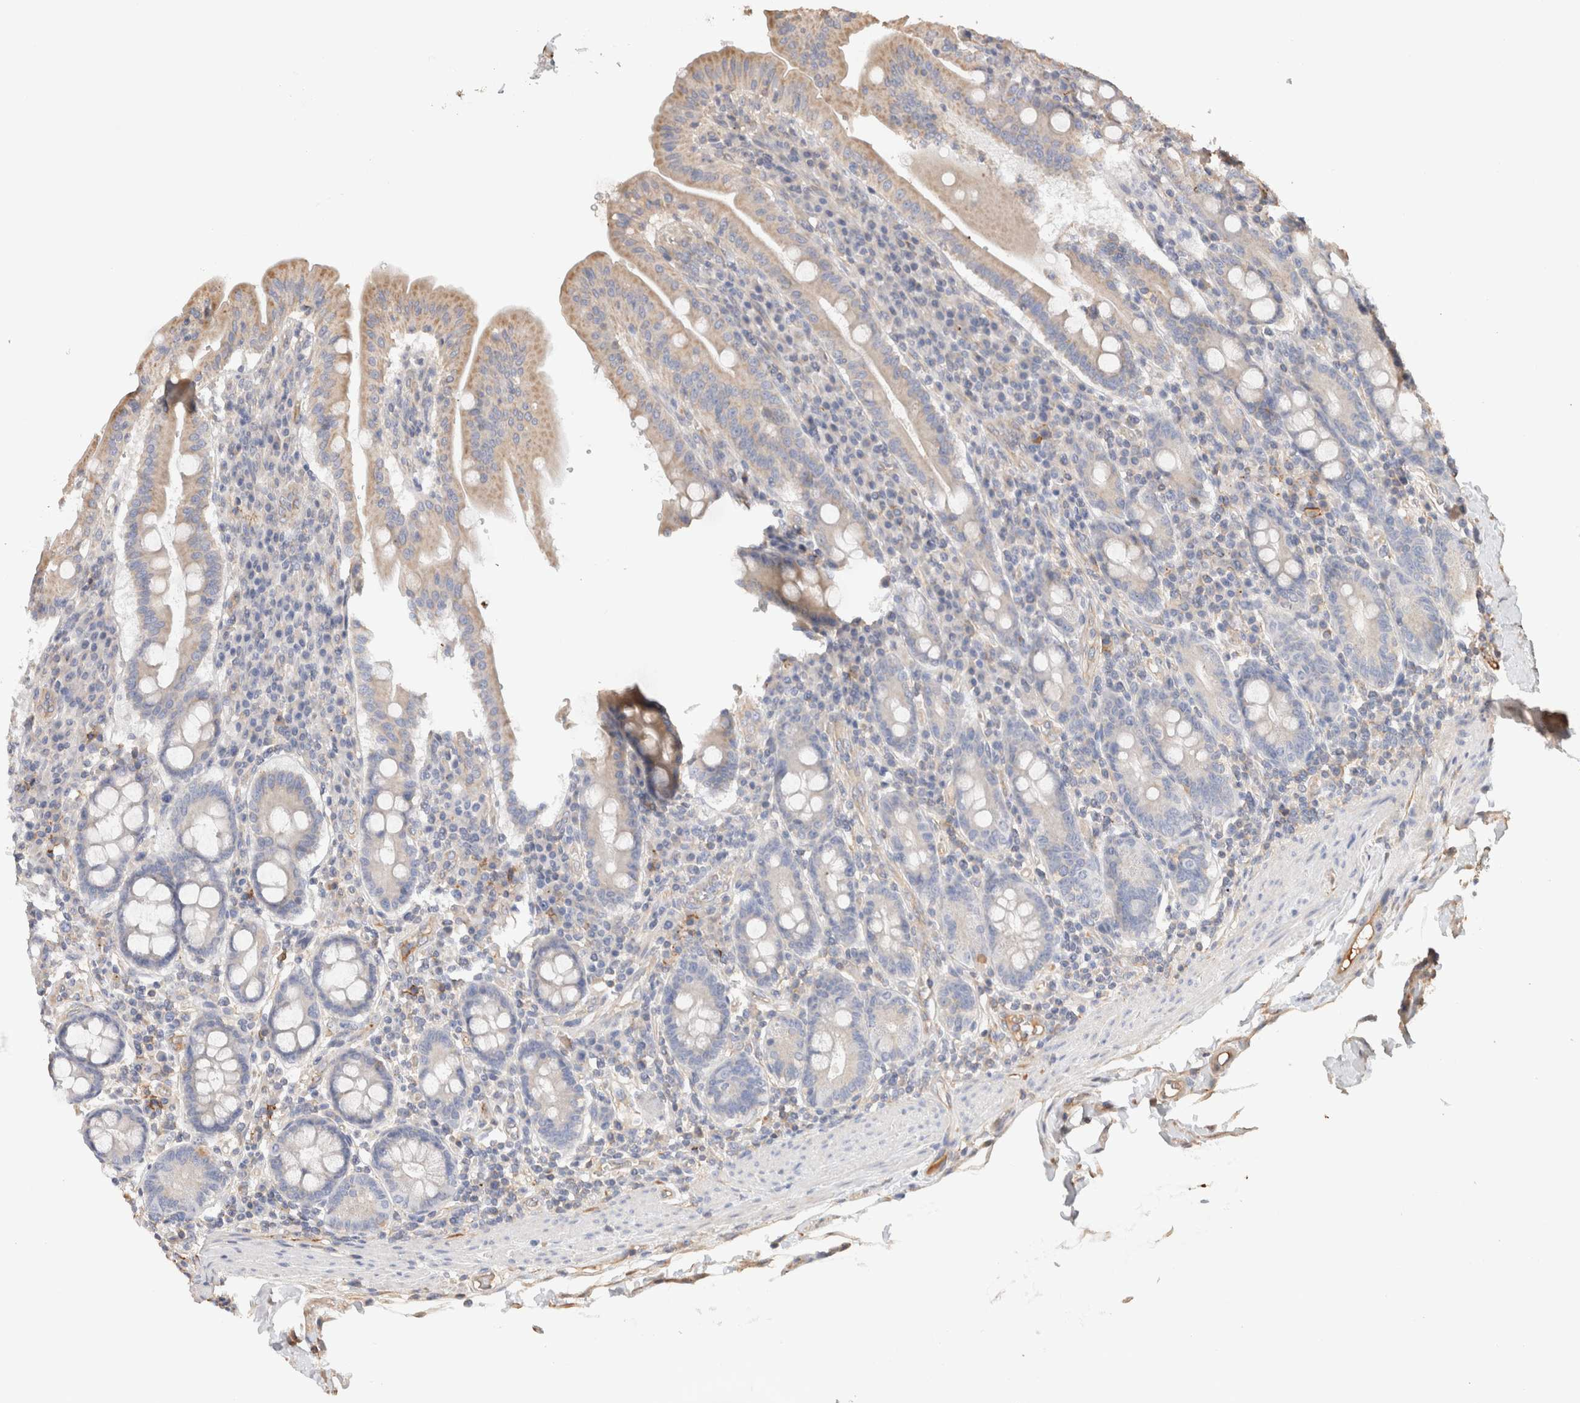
{"staining": {"intensity": "weak", "quantity": "<25%", "location": "cytoplasmic/membranous"}, "tissue": "duodenum", "cell_type": "Glandular cells", "image_type": "normal", "snomed": [{"axis": "morphology", "description": "Normal tissue, NOS"}, {"axis": "morphology", "description": "Adenocarcinoma, NOS"}, {"axis": "topography", "description": "Pancreas"}, {"axis": "topography", "description": "Duodenum"}], "caption": "A histopathology image of human duodenum is negative for staining in glandular cells. (DAB immunohistochemistry, high magnification).", "gene": "PROS1", "patient": {"sex": "male", "age": 50}}